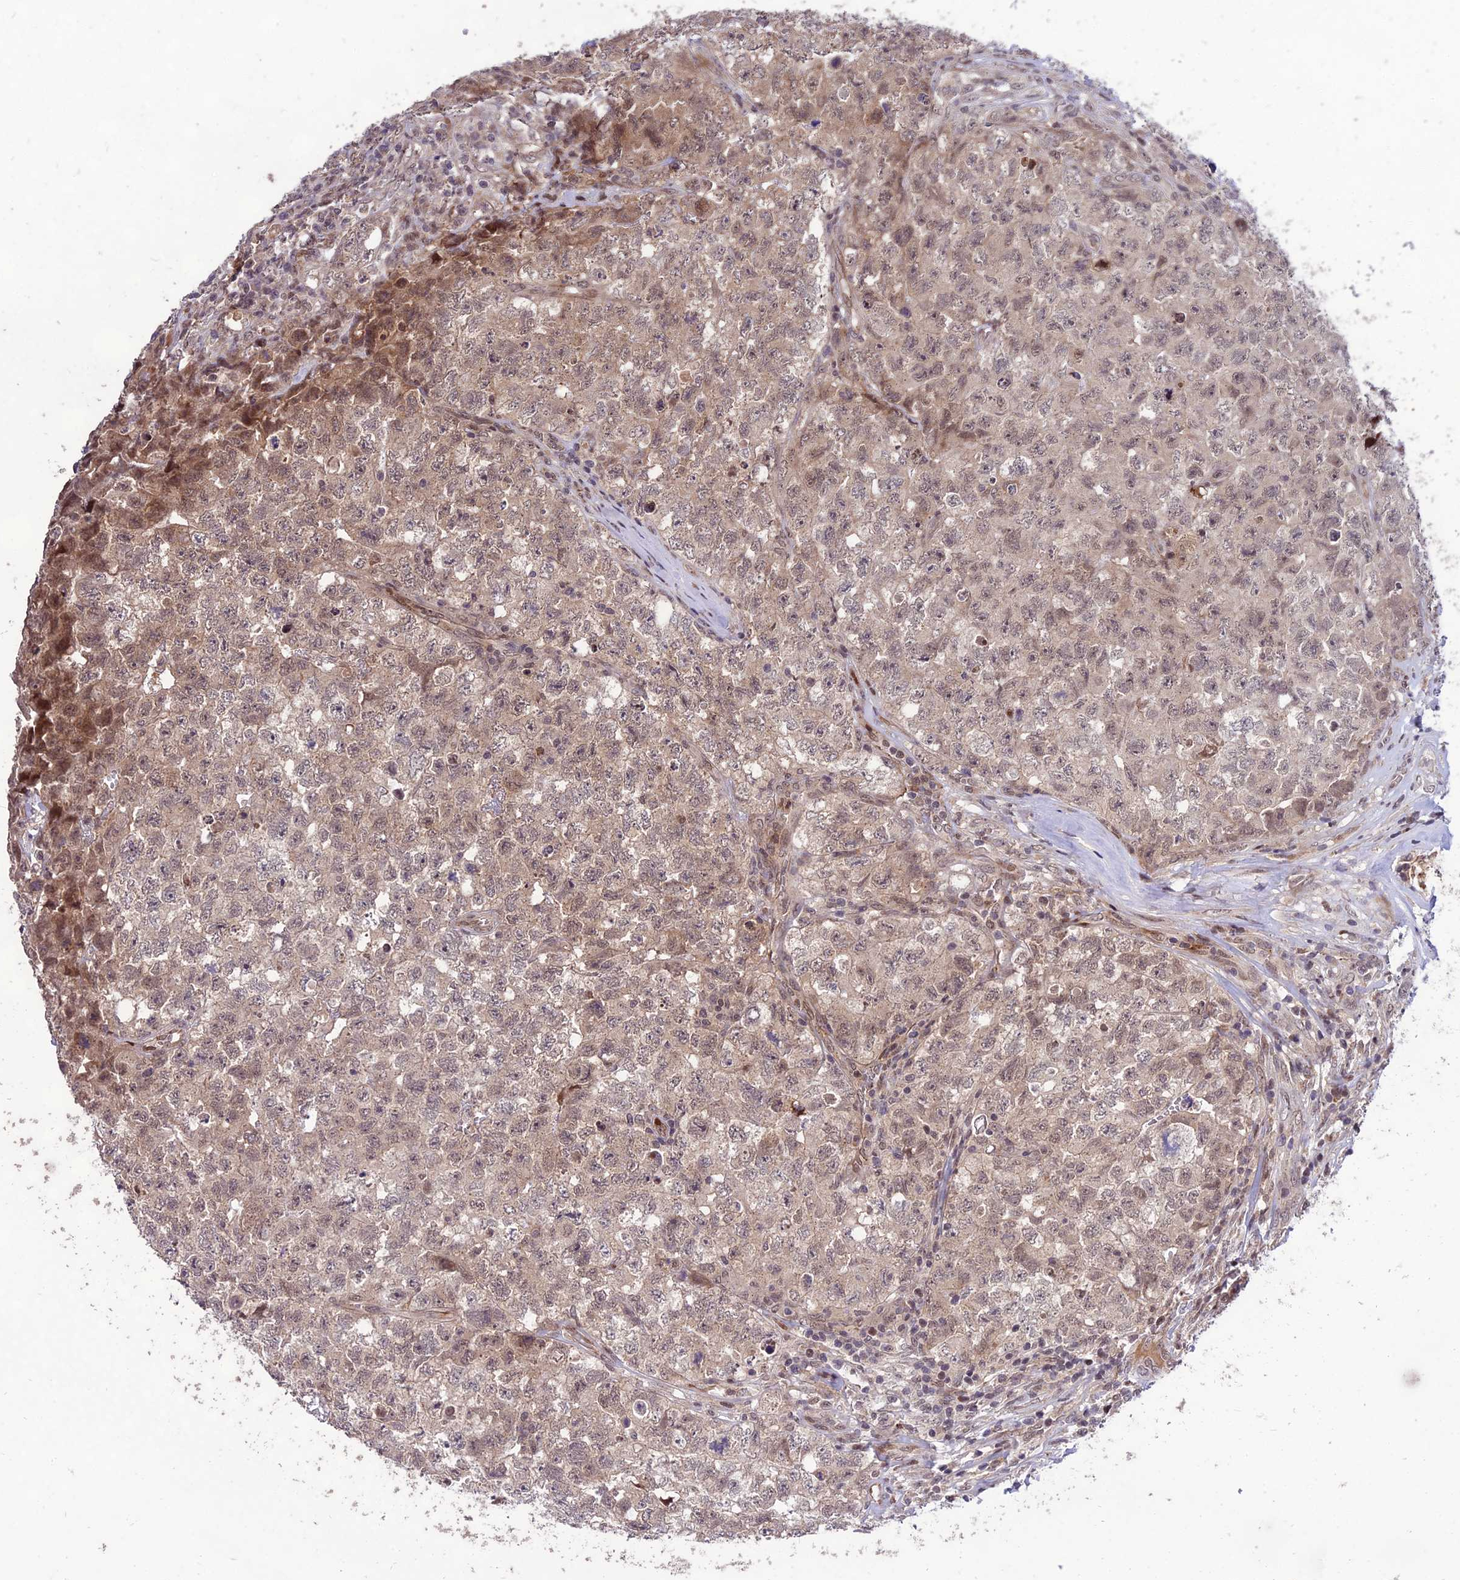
{"staining": {"intensity": "weak", "quantity": ">75%", "location": "cytoplasmic/membranous,nuclear"}, "tissue": "testis cancer", "cell_type": "Tumor cells", "image_type": "cancer", "snomed": [{"axis": "morphology", "description": "Carcinoma, Embryonal, NOS"}, {"axis": "topography", "description": "Testis"}], "caption": "This micrograph displays immunohistochemistry (IHC) staining of human embryonal carcinoma (testis), with low weak cytoplasmic/membranous and nuclear expression in about >75% of tumor cells.", "gene": "ZNF85", "patient": {"sex": "male", "age": 31}}